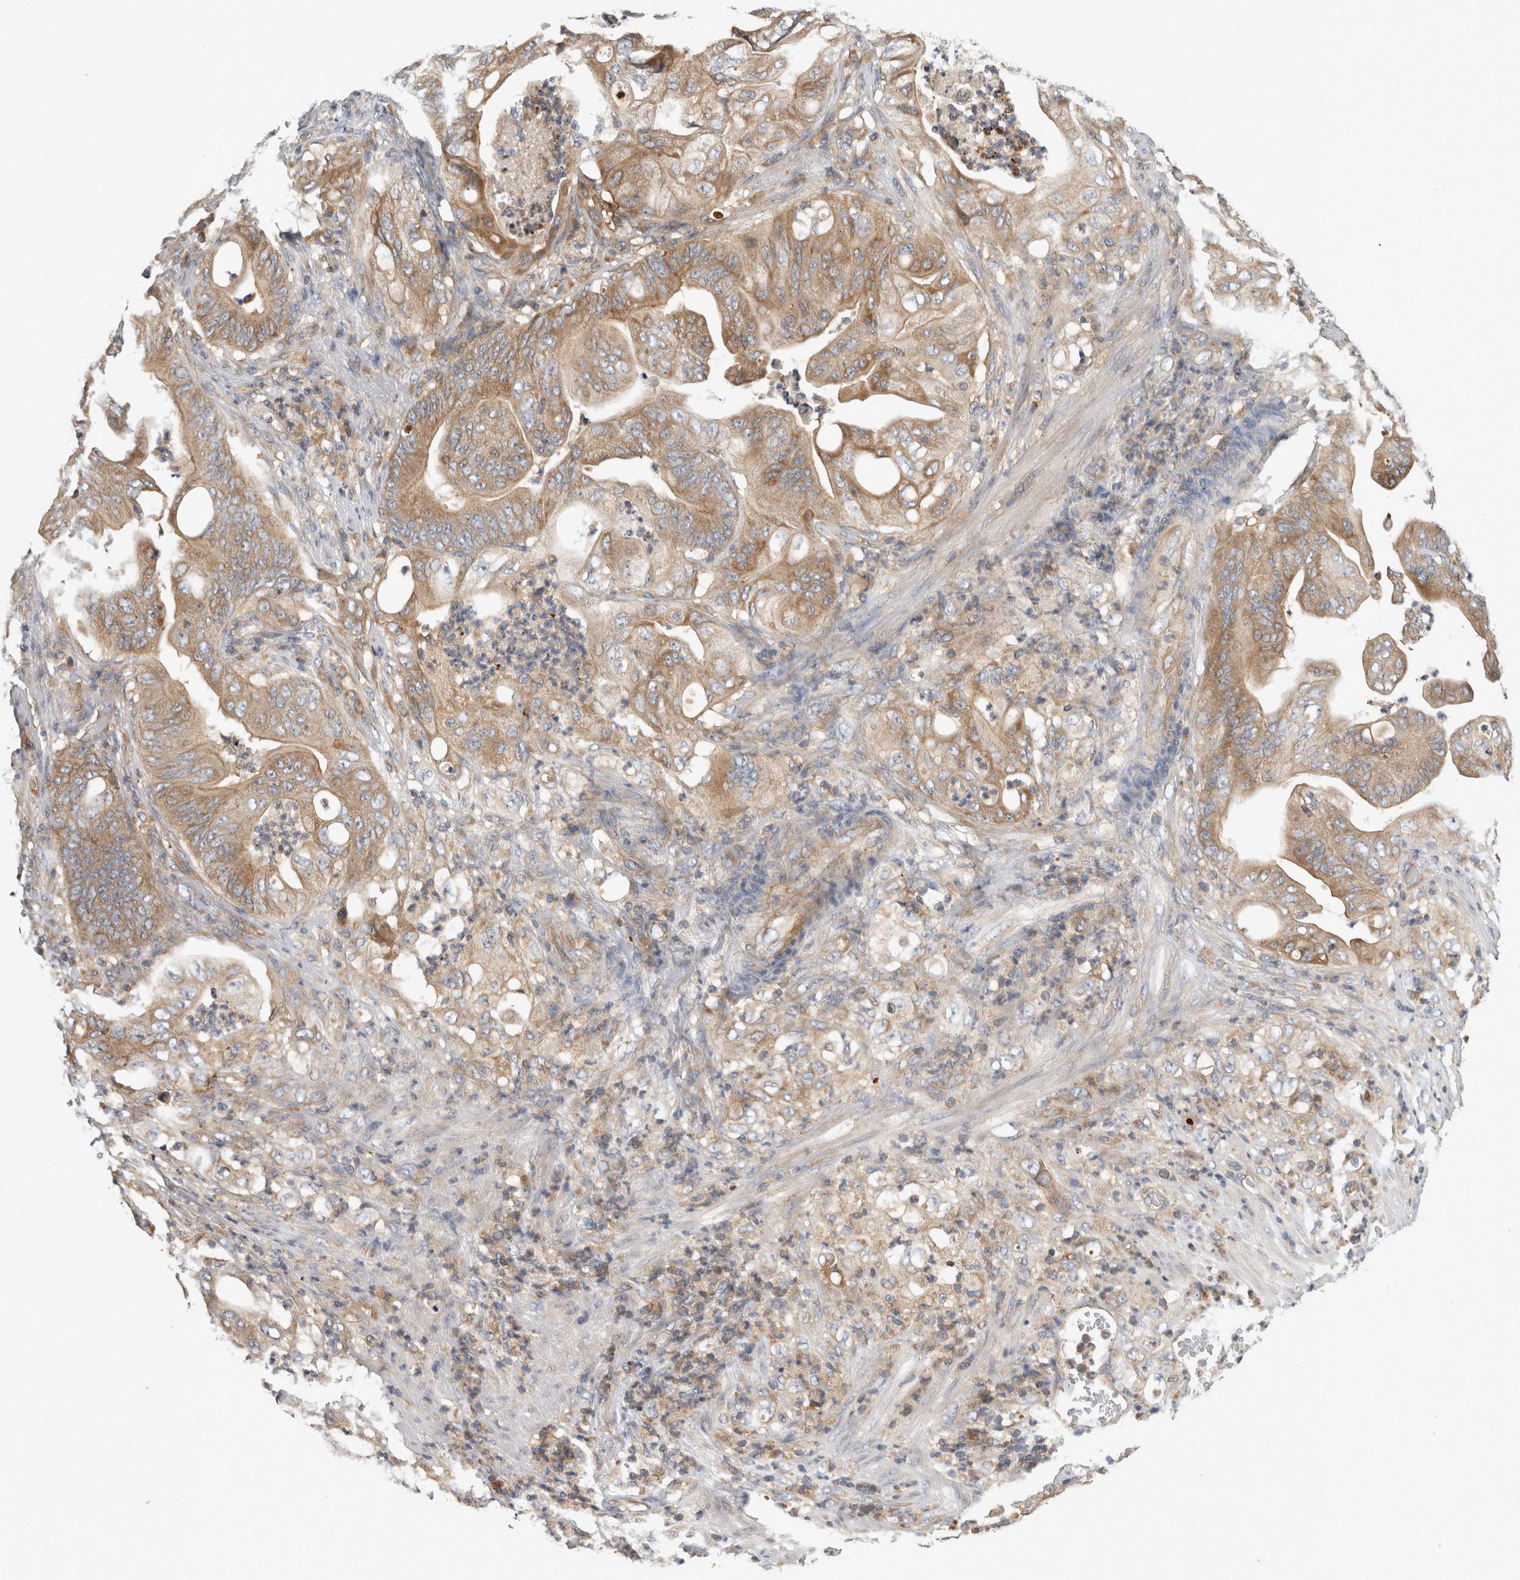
{"staining": {"intensity": "moderate", "quantity": ">75%", "location": "cytoplasmic/membranous"}, "tissue": "stomach cancer", "cell_type": "Tumor cells", "image_type": "cancer", "snomed": [{"axis": "morphology", "description": "Adenocarcinoma, NOS"}, {"axis": "topography", "description": "Stomach"}], "caption": "Stomach cancer (adenocarcinoma) stained with immunohistochemistry (IHC) demonstrates moderate cytoplasmic/membranous positivity in approximately >75% of tumor cells.", "gene": "GRIK2", "patient": {"sex": "female", "age": 73}}